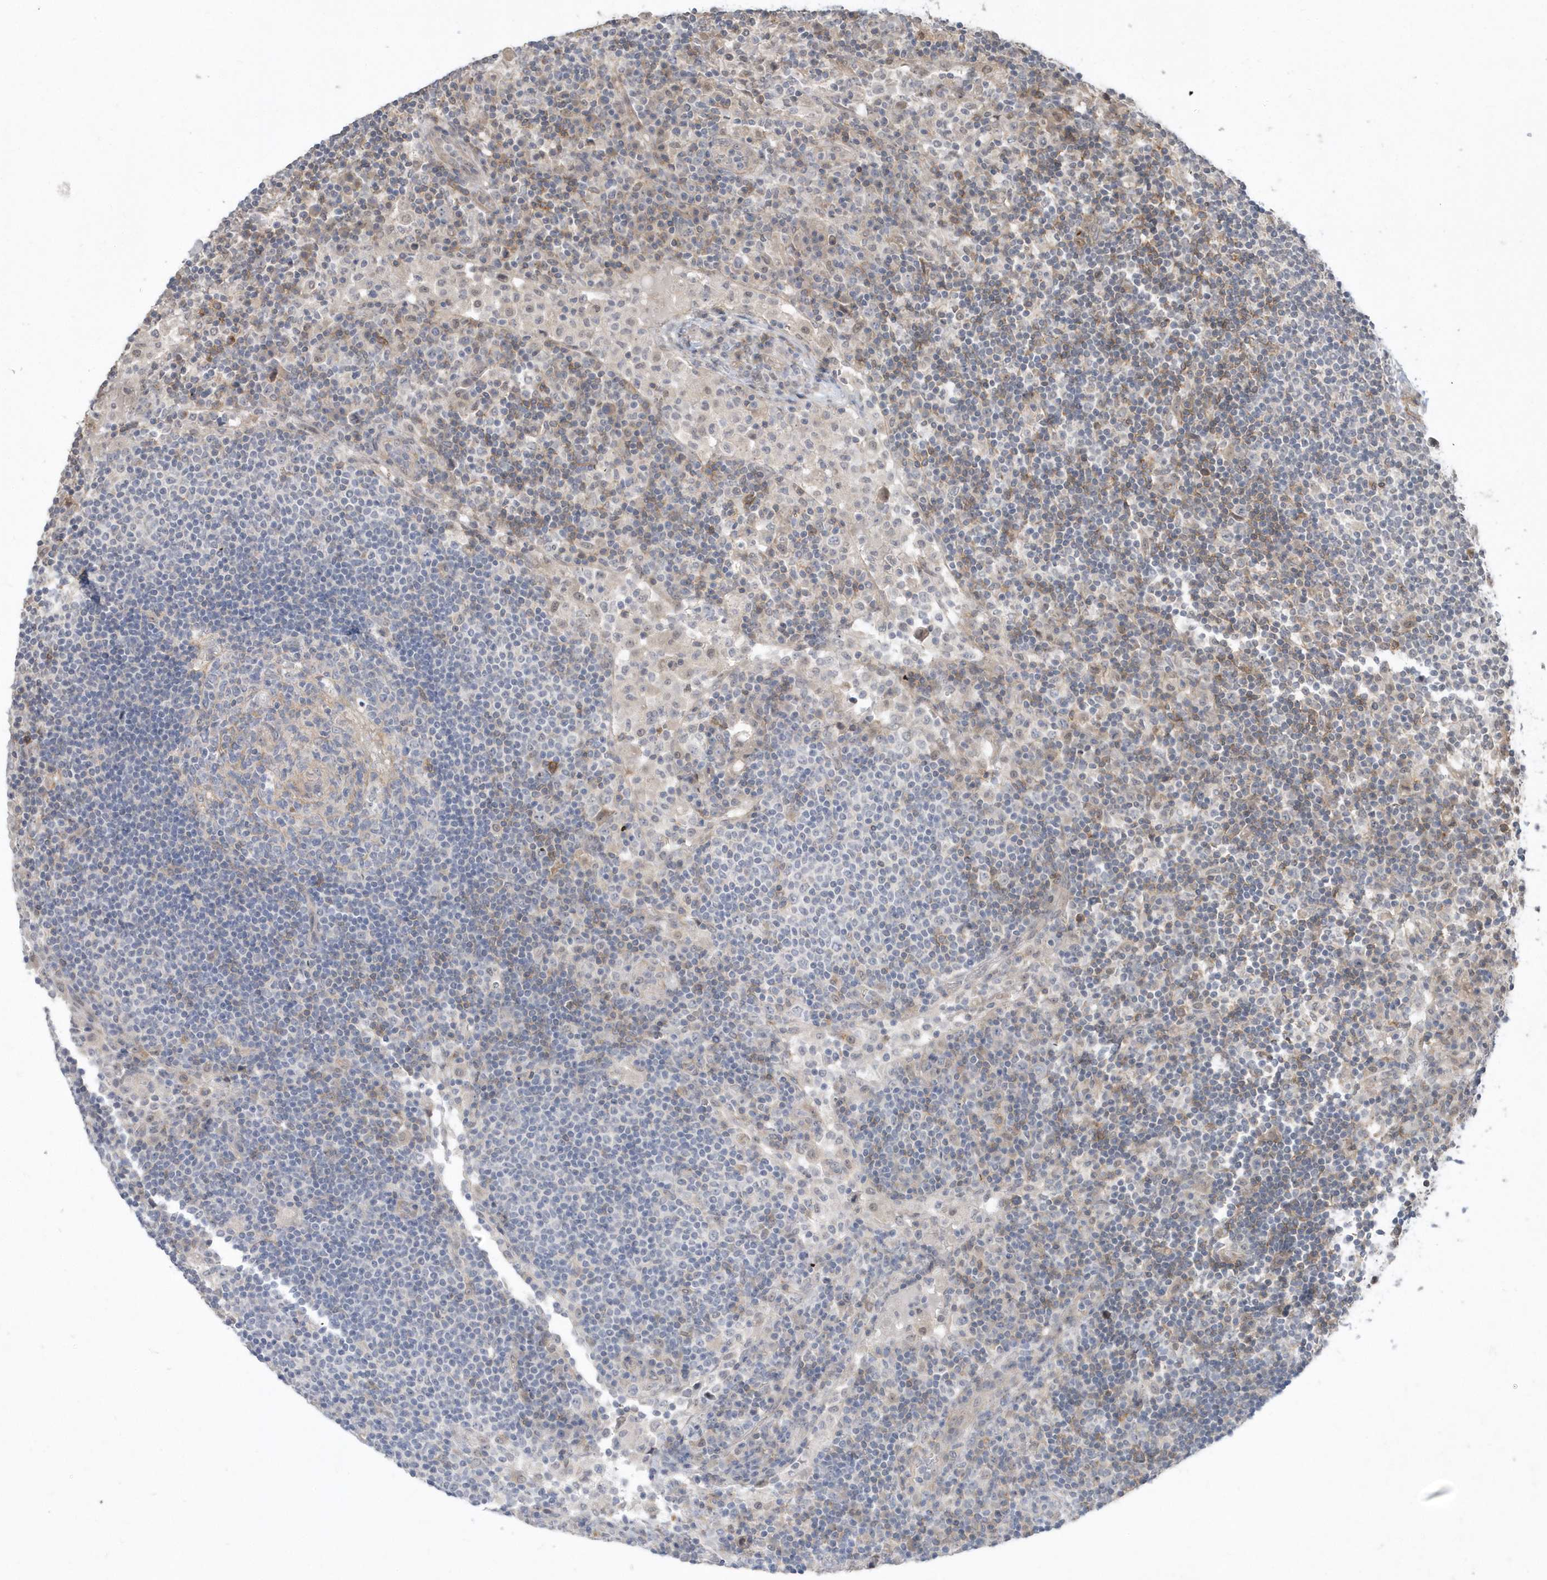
{"staining": {"intensity": "weak", "quantity": "<25%", "location": "cytoplasmic/membranous"}, "tissue": "lymph node", "cell_type": "Germinal center cells", "image_type": "normal", "snomed": [{"axis": "morphology", "description": "Normal tissue, NOS"}, {"axis": "topography", "description": "Lymph node"}], "caption": "Lymph node stained for a protein using IHC demonstrates no expression germinal center cells.", "gene": "CRIP3", "patient": {"sex": "female", "age": 53}}